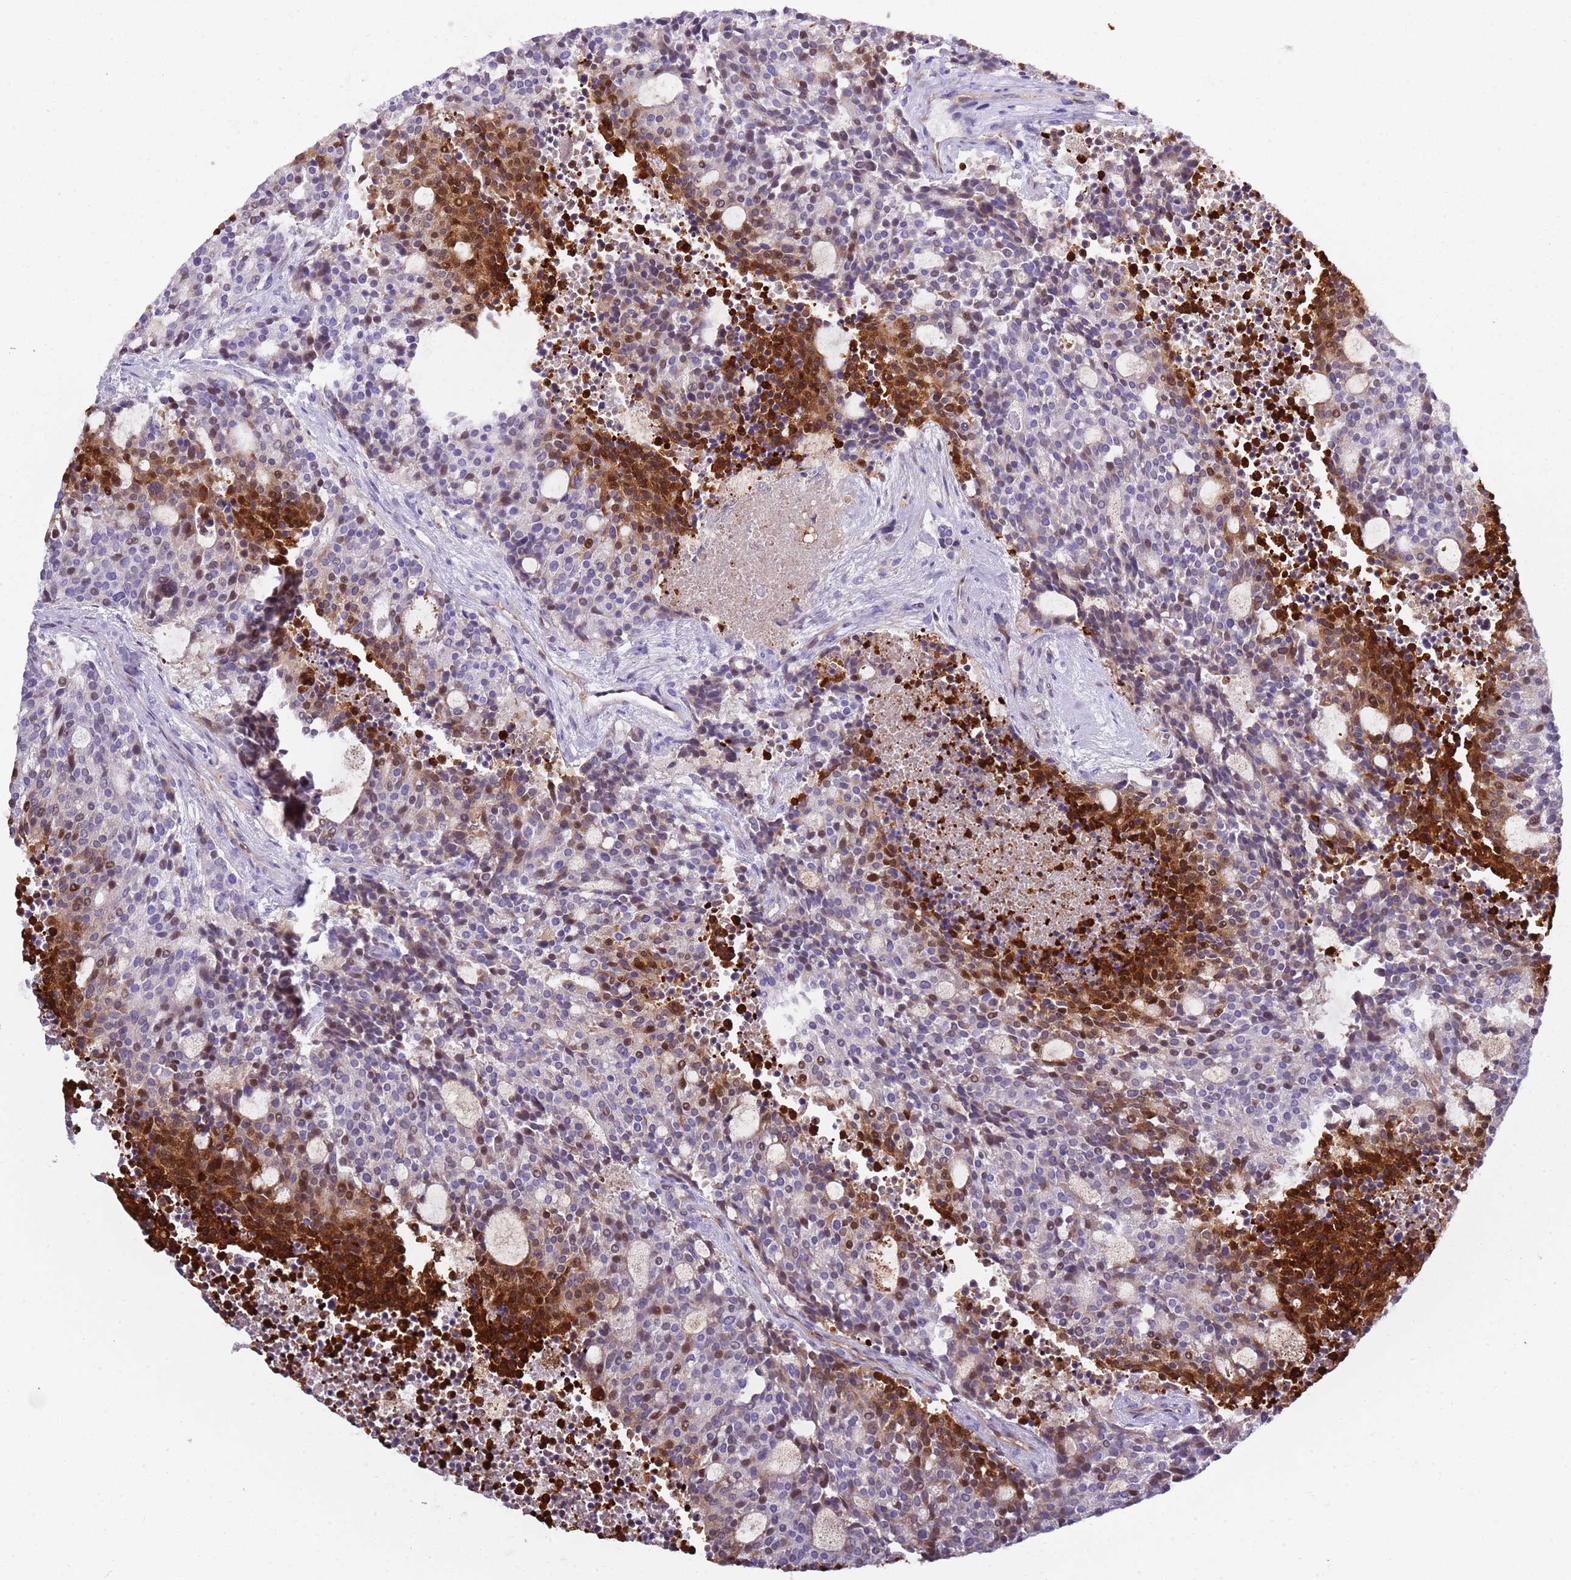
{"staining": {"intensity": "moderate", "quantity": "25%-75%", "location": "cytoplasmic/membranous,nuclear"}, "tissue": "carcinoid", "cell_type": "Tumor cells", "image_type": "cancer", "snomed": [{"axis": "morphology", "description": "Carcinoid, malignant, NOS"}, {"axis": "topography", "description": "Pancreas"}], "caption": "Protein analysis of carcinoid tissue displays moderate cytoplasmic/membranous and nuclear expression in approximately 25%-75% of tumor cells.", "gene": "NBPF6", "patient": {"sex": "female", "age": 54}}